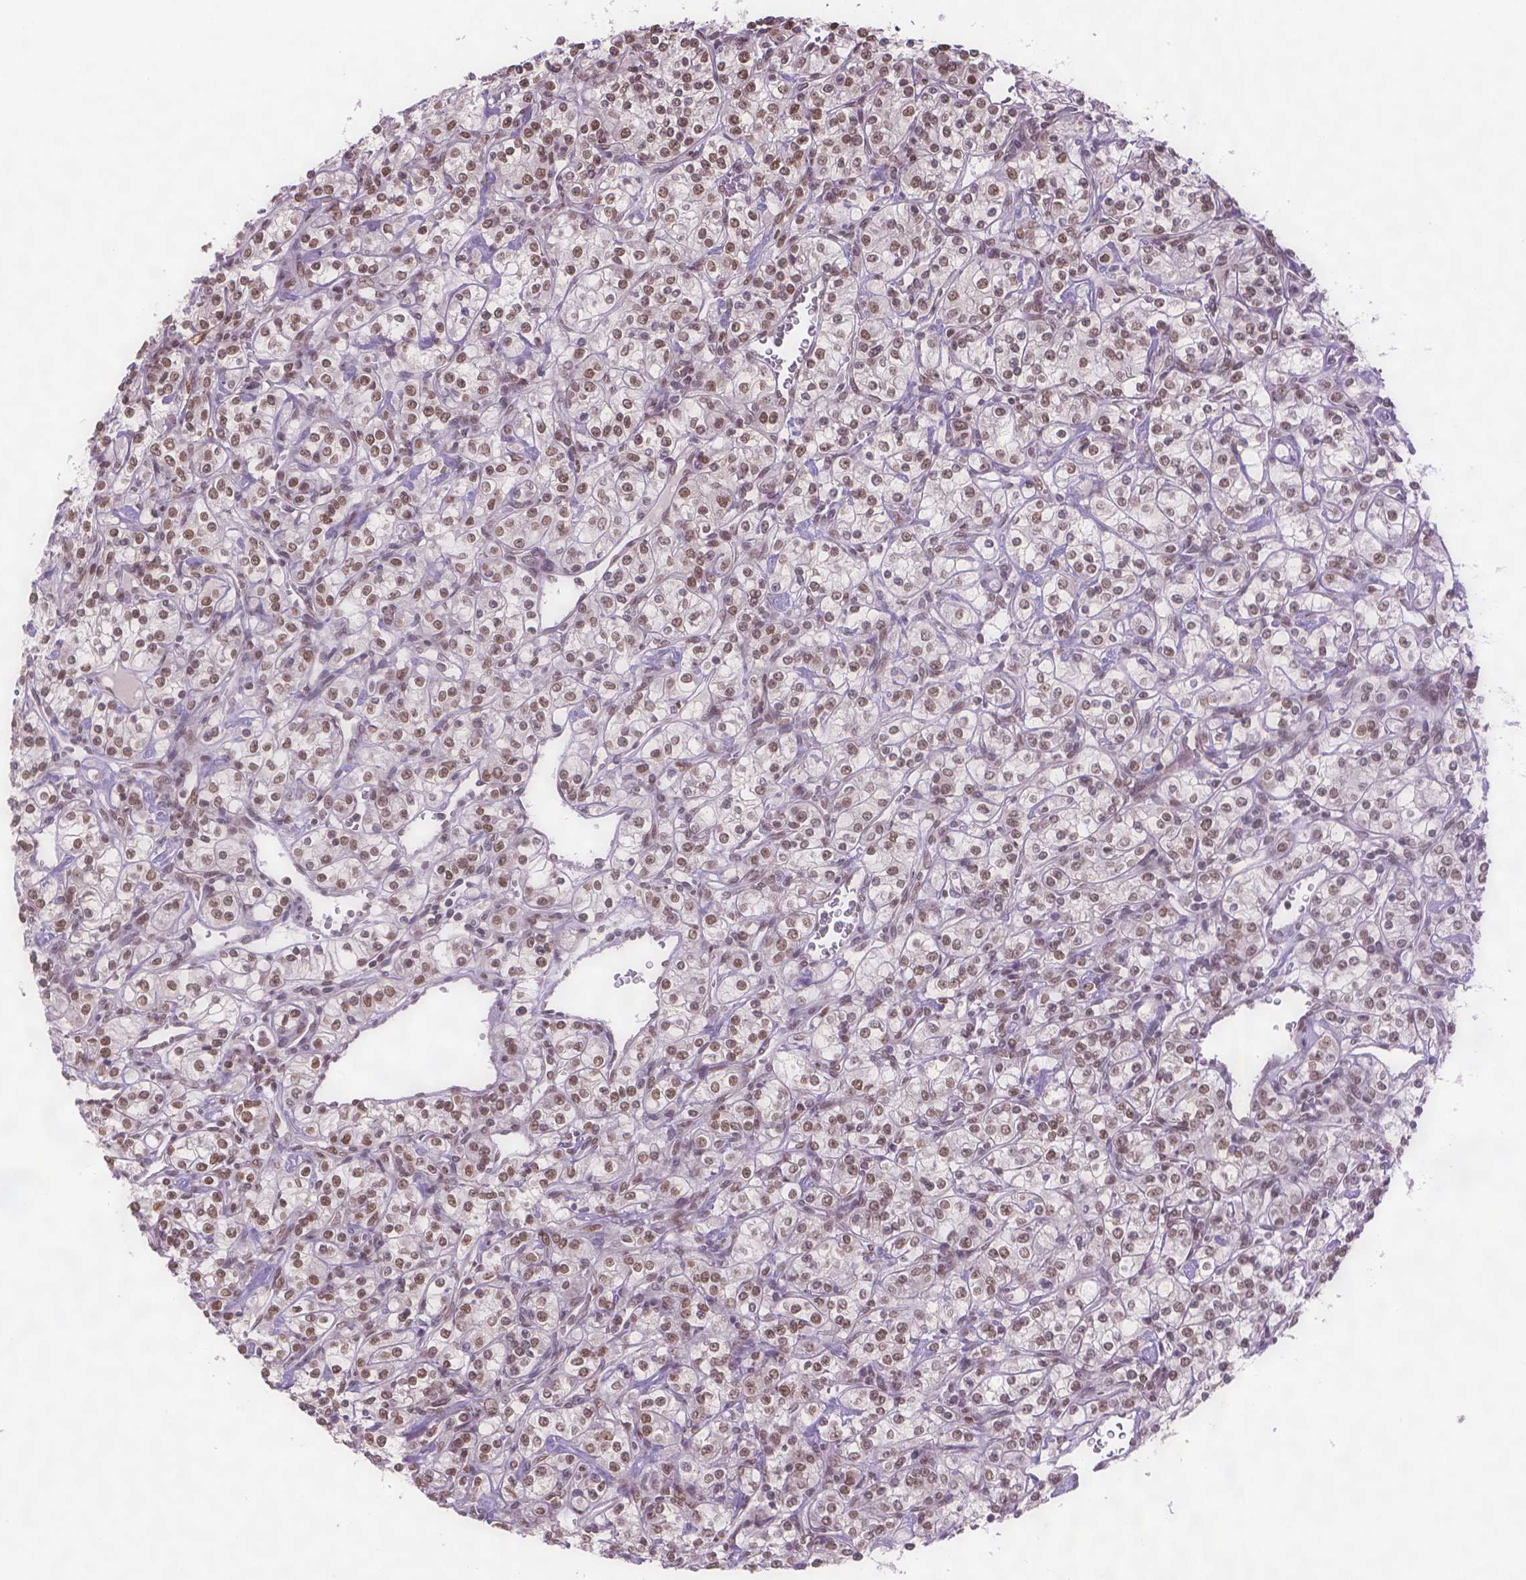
{"staining": {"intensity": "moderate", "quantity": ">75%", "location": "nuclear"}, "tissue": "renal cancer", "cell_type": "Tumor cells", "image_type": "cancer", "snomed": [{"axis": "morphology", "description": "Adenocarcinoma, NOS"}, {"axis": "topography", "description": "Kidney"}], "caption": "Immunohistochemical staining of human renal cancer reveals medium levels of moderate nuclear positivity in about >75% of tumor cells.", "gene": "FANCE", "patient": {"sex": "male", "age": 77}}